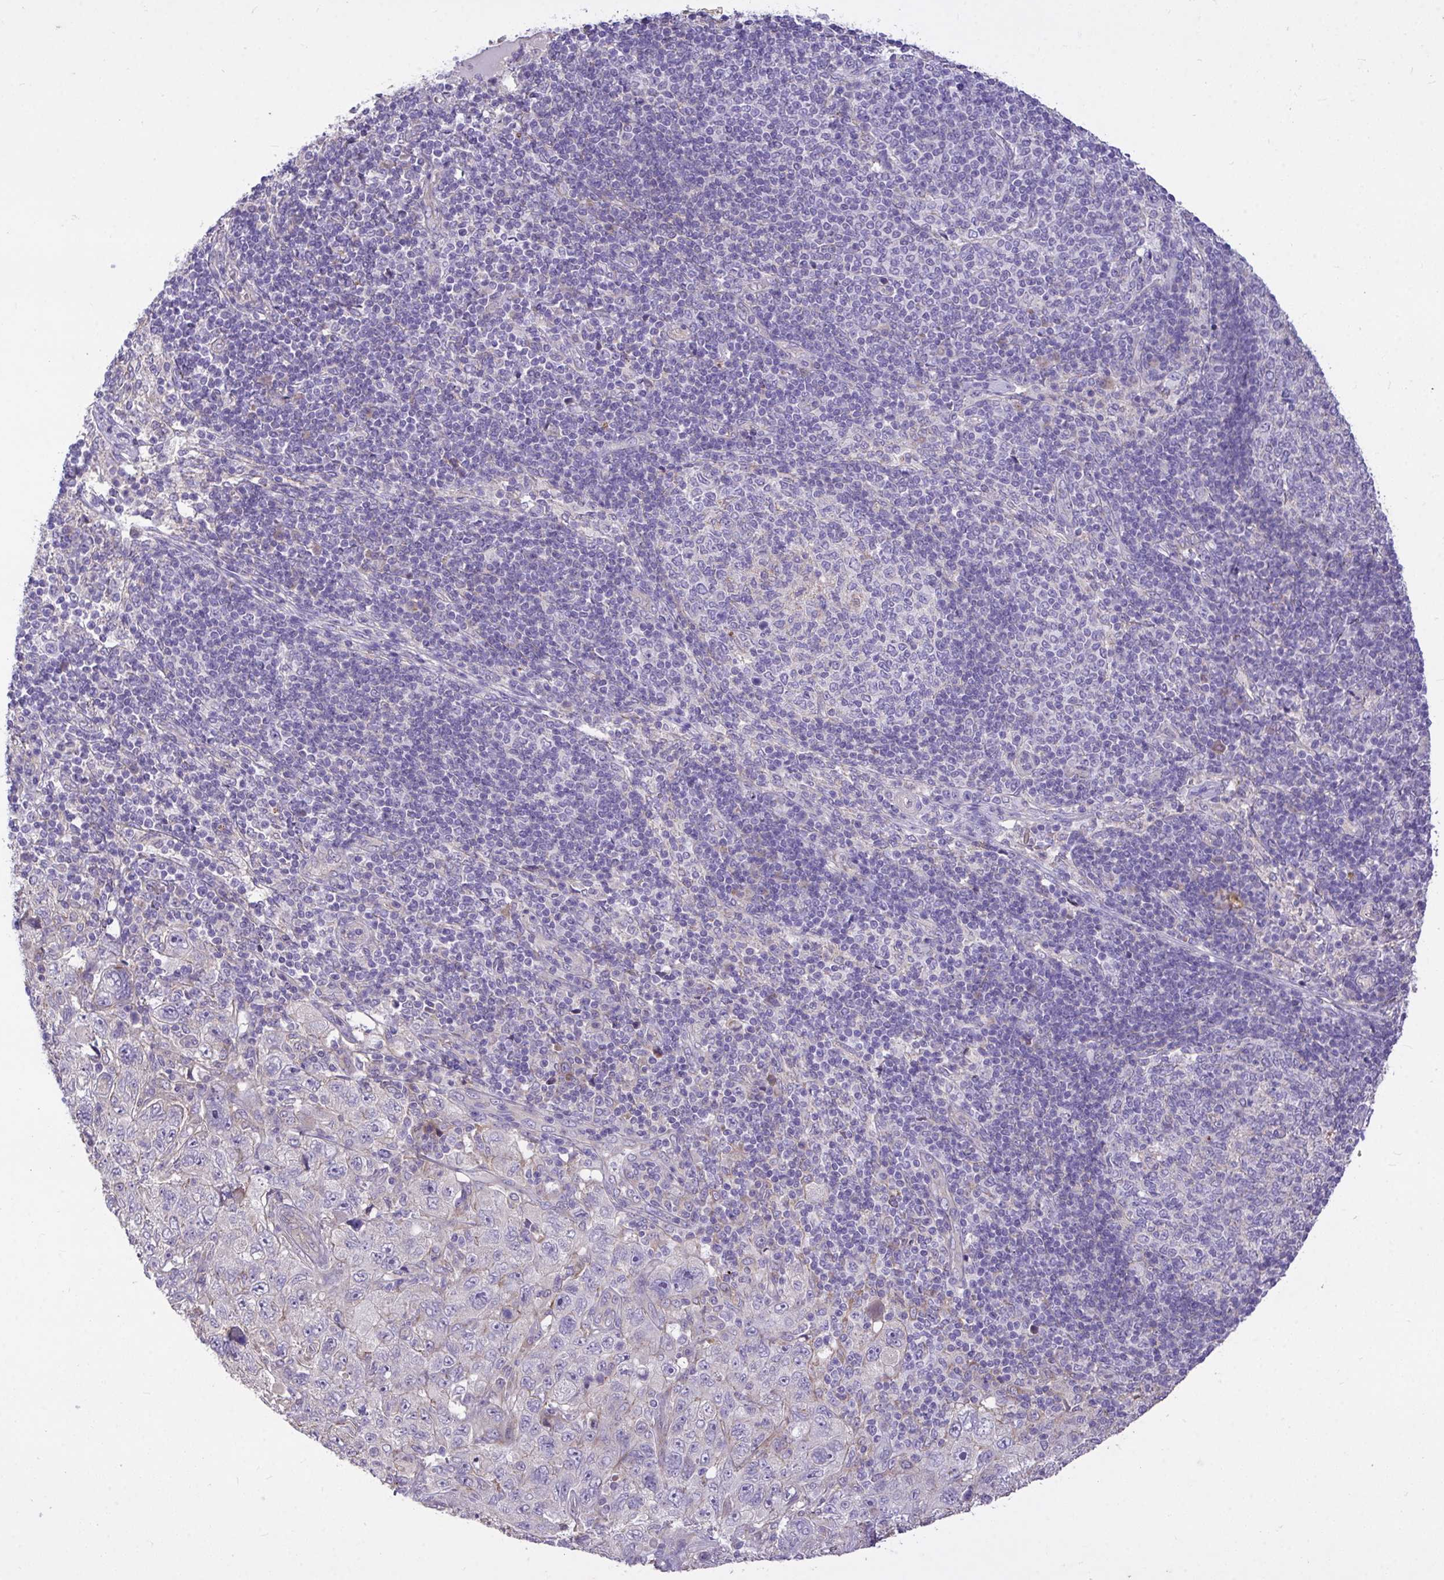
{"staining": {"intensity": "negative", "quantity": "none", "location": "none"}, "tissue": "pancreatic cancer", "cell_type": "Tumor cells", "image_type": "cancer", "snomed": [{"axis": "morphology", "description": "Adenocarcinoma, NOS"}, {"axis": "topography", "description": "Pancreas"}], "caption": "Immunohistochemistry (IHC) photomicrograph of pancreatic cancer stained for a protein (brown), which displays no positivity in tumor cells.", "gene": "MPC2", "patient": {"sex": "male", "age": 68}}